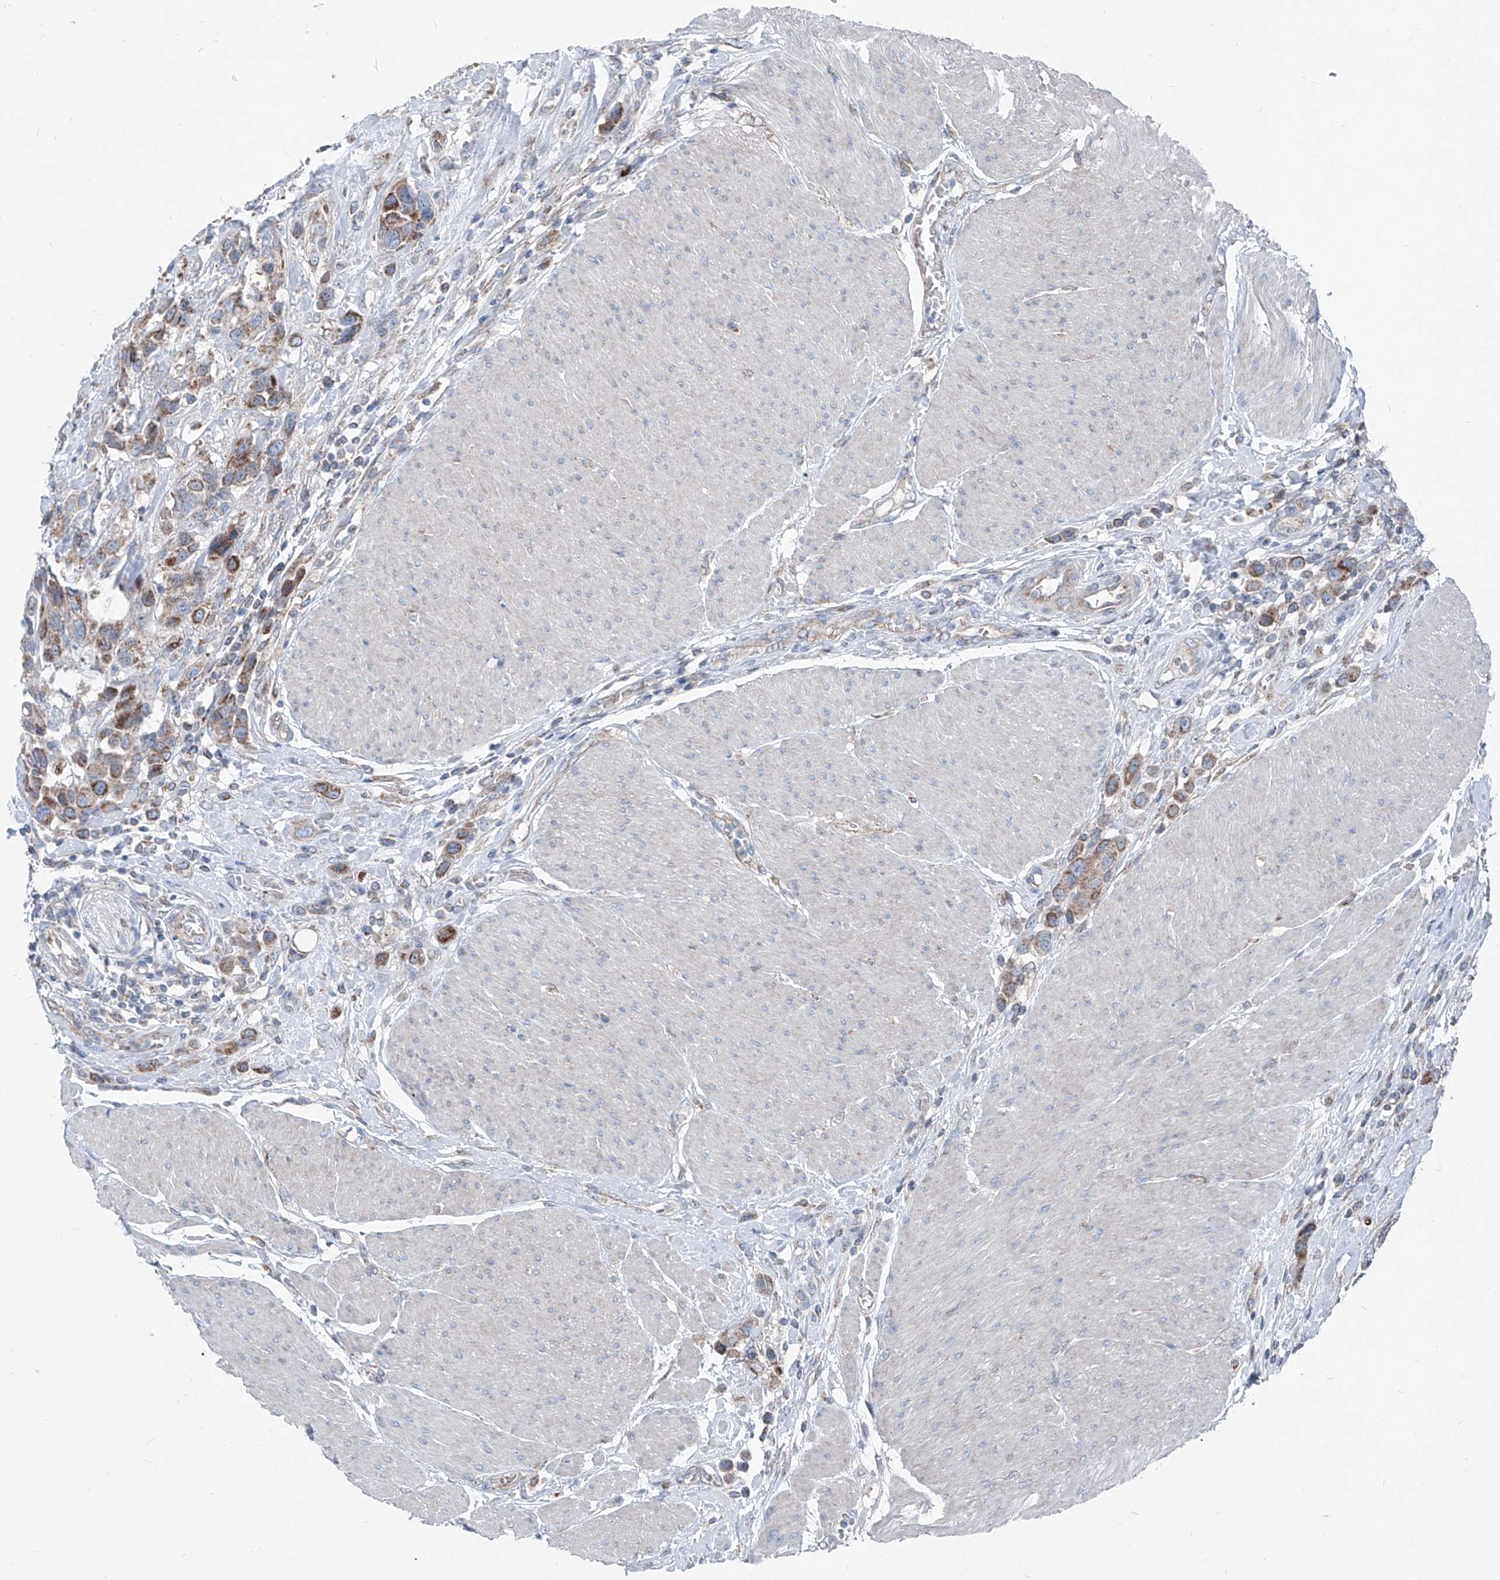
{"staining": {"intensity": "moderate", "quantity": ">75%", "location": "cytoplasmic/membranous"}, "tissue": "urothelial cancer", "cell_type": "Tumor cells", "image_type": "cancer", "snomed": [{"axis": "morphology", "description": "Urothelial carcinoma, High grade"}, {"axis": "topography", "description": "Urinary bladder"}], "caption": "The micrograph shows staining of urothelial carcinoma (high-grade), revealing moderate cytoplasmic/membranous protein expression (brown color) within tumor cells. (DAB IHC with brightfield microscopy, high magnification).", "gene": "AGPS", "patient": {"sex": "male", "age": 50}}